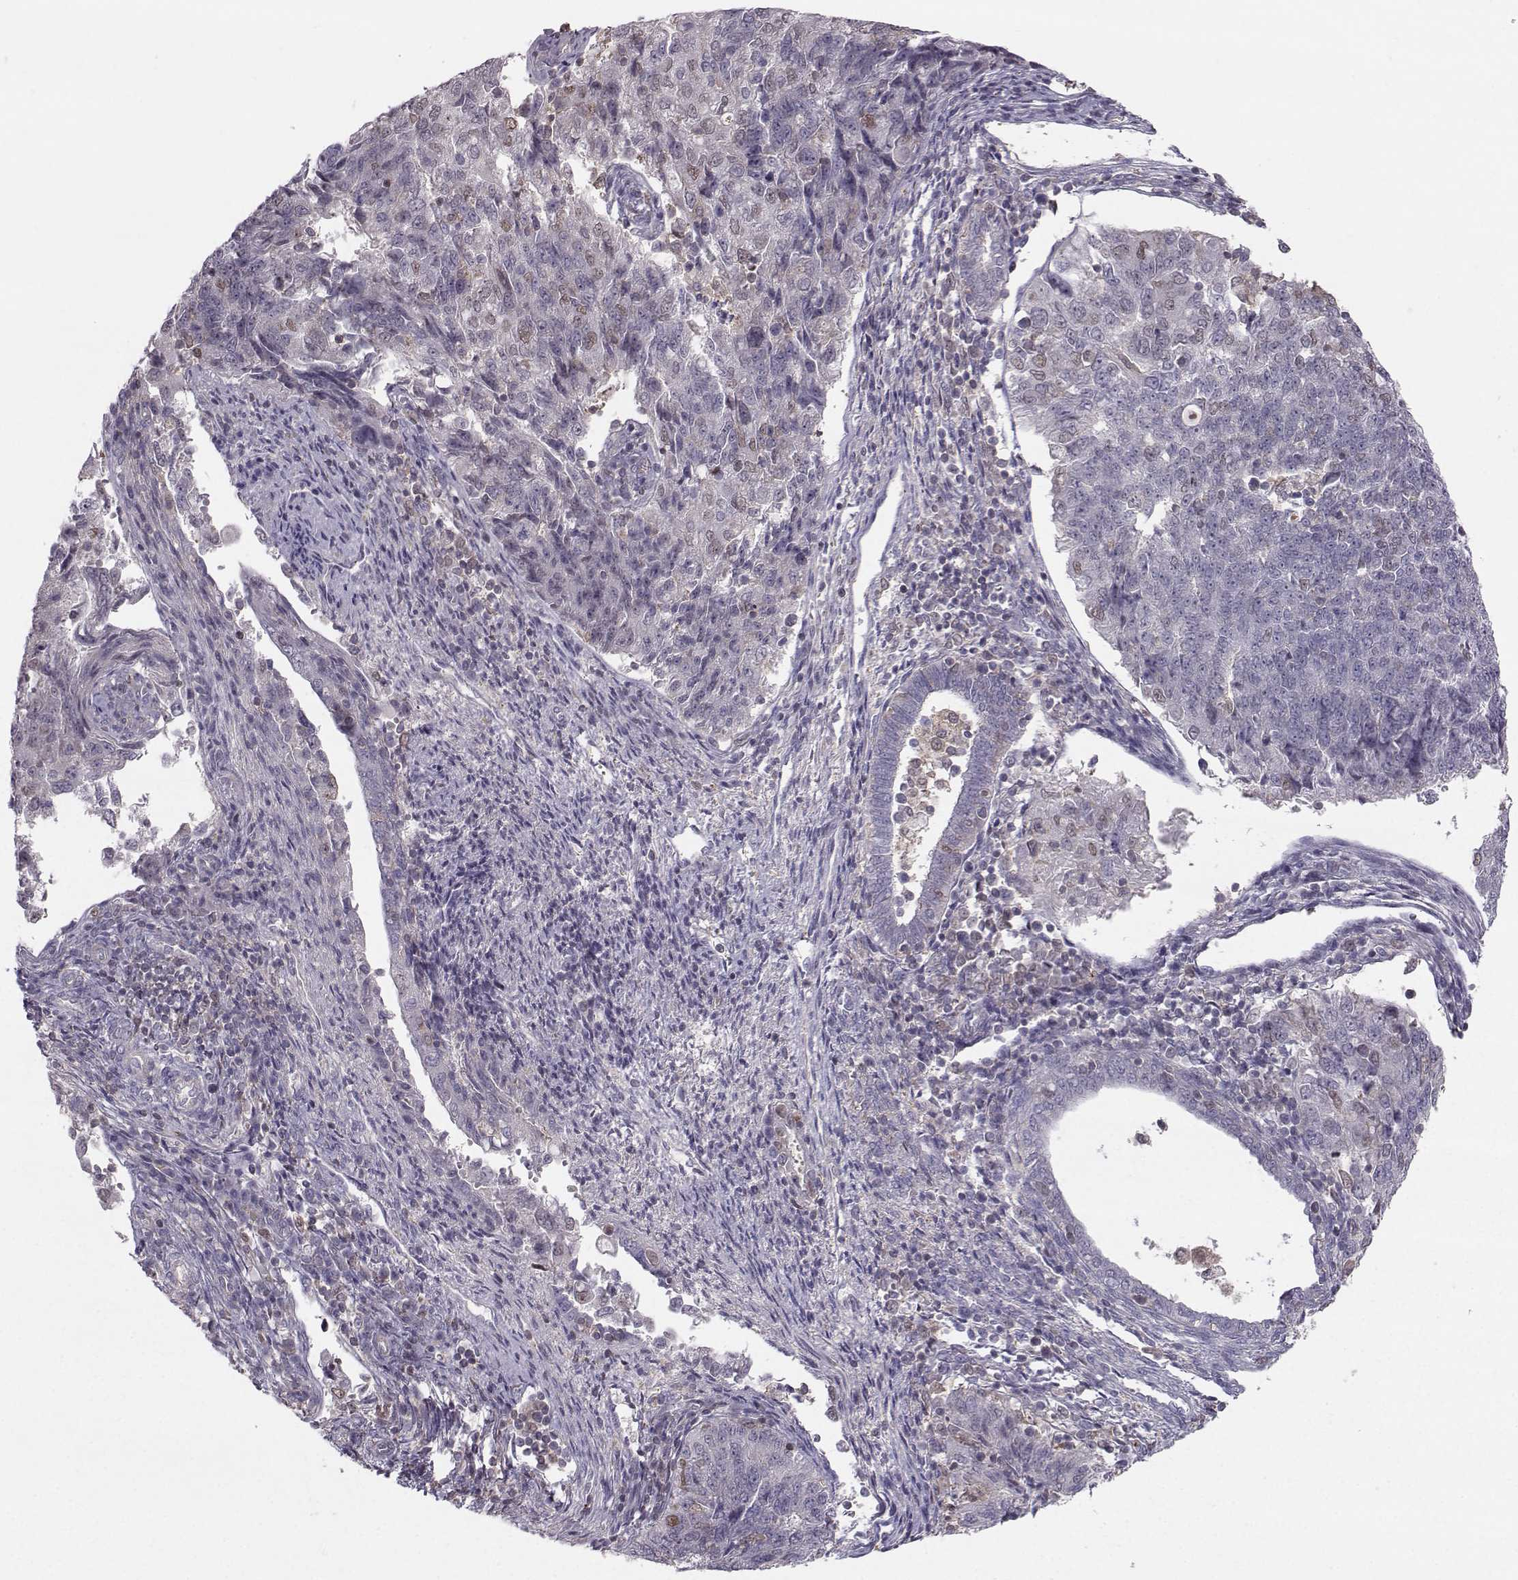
{"staining": {"intensity": "negative", "quantity": "none", "location": "none"}, "tissue": "endometrial cancer", "cell_type": "Tumor cells", "image_type": "cancer", "snomed": [{"axis": "morphology", "description": "Adenocarcinoma, NOS"}, {"axis": "topography", "description": "Endometrium"}], "caption": "DAB (3,3'-diaminobenzidine) immunohistochemical staining of human adenocarcinoma (endometrial) shows no significant positivity in tumor cells.", "gene": "ASB16", "patient": {"sex": "female", "age": 43}}